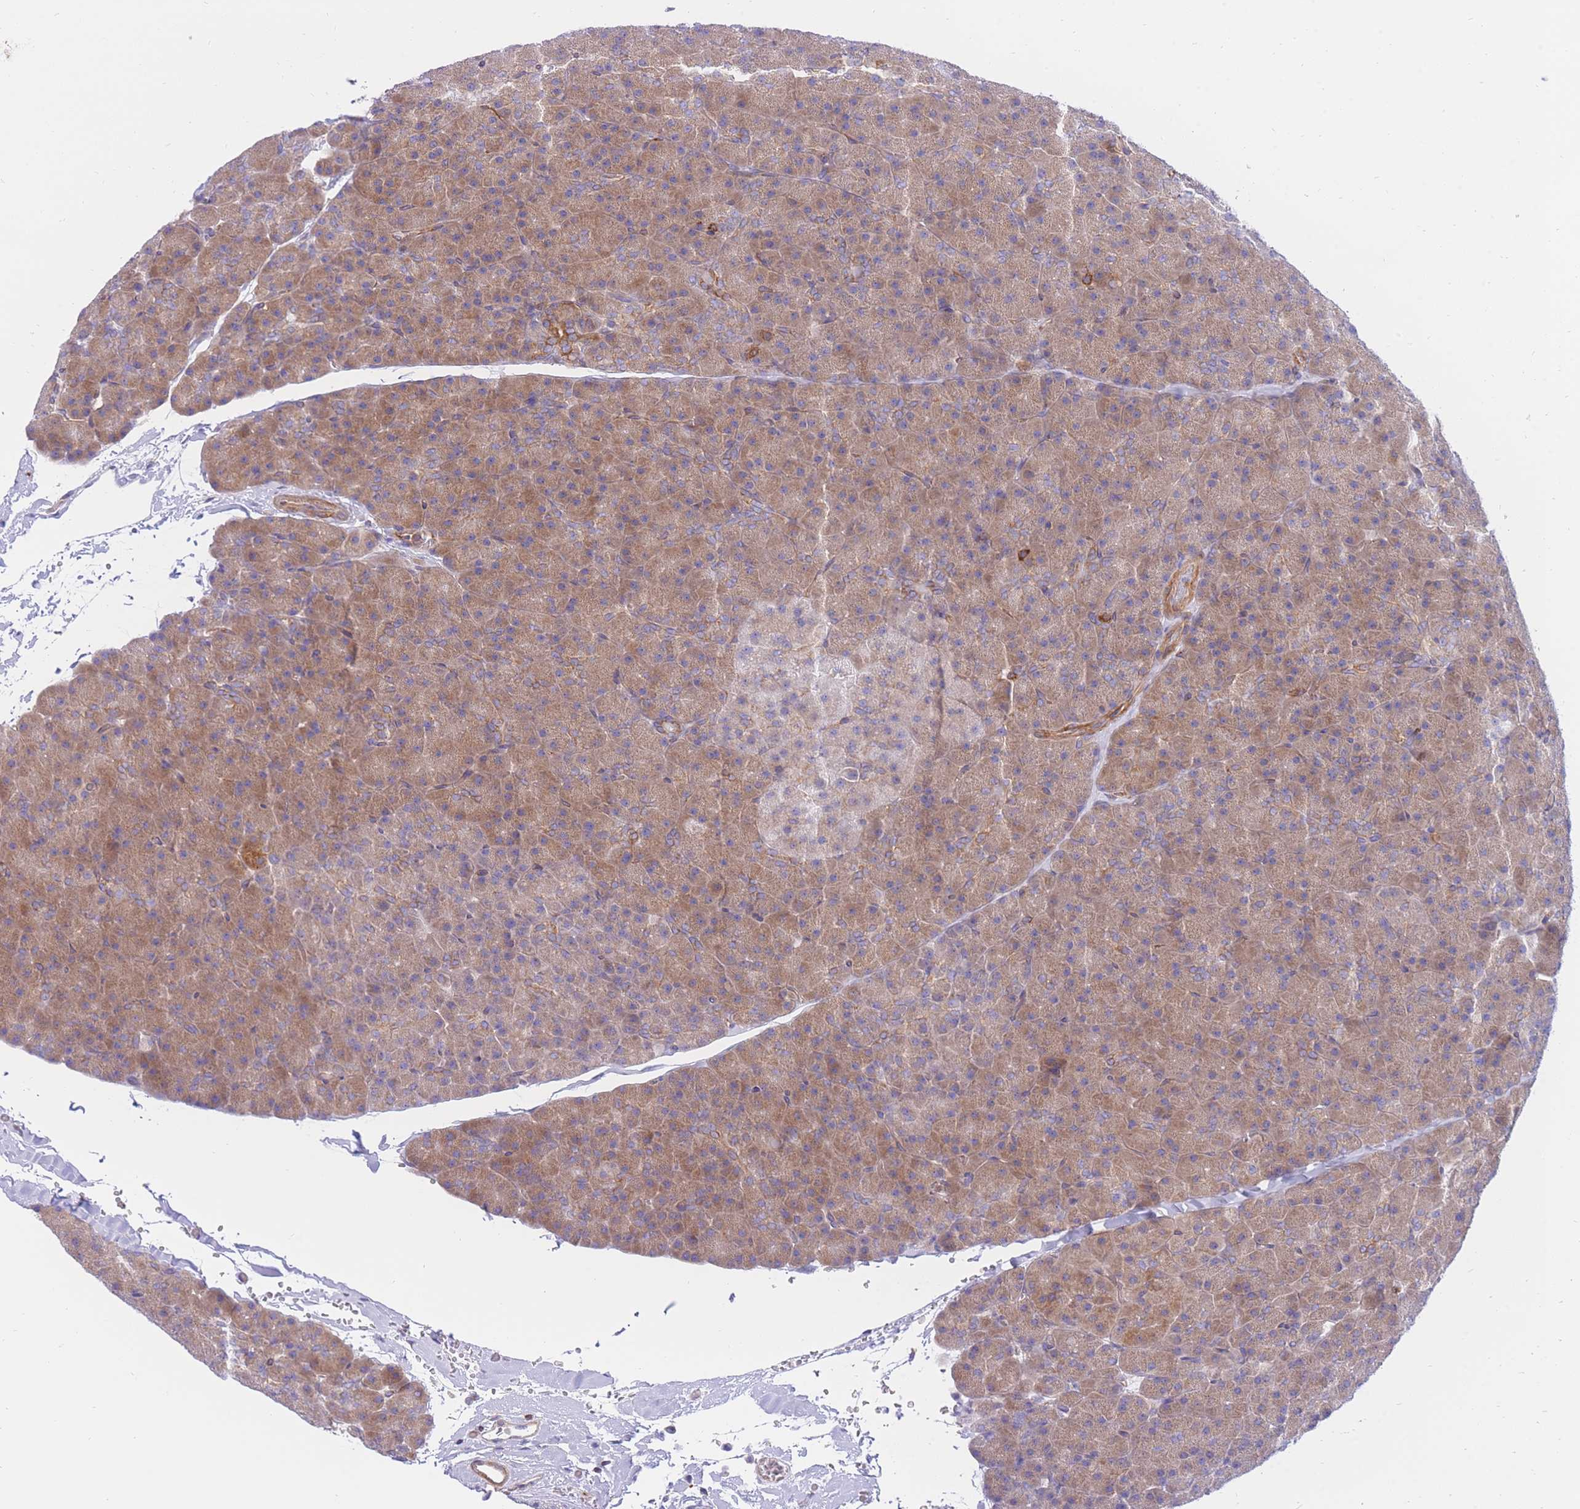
{"staining": {"intensity": "moderate", "quantity": ">75%", "location": "cytoplasmic/membranous"}, "tissue": "pancreas", "cell_type": "Exocrine glandular cells", "image_type": "normal", "snomed": [{"axis": "morphology", "description": "Normal tissue, NOS"}, {"axis": "topography", "description": "Pancreas"}], "caption": "Immunohistochemistry (DAB (3,3'-diaminobenzidine)) staining of unremarkable pancreas displays moderate cytoplasmic/membranous protein positivity in approximately >75% of exocrine glandular cells.", "gene": "REM1", "patient": {"sex": "male", "age": 36}}